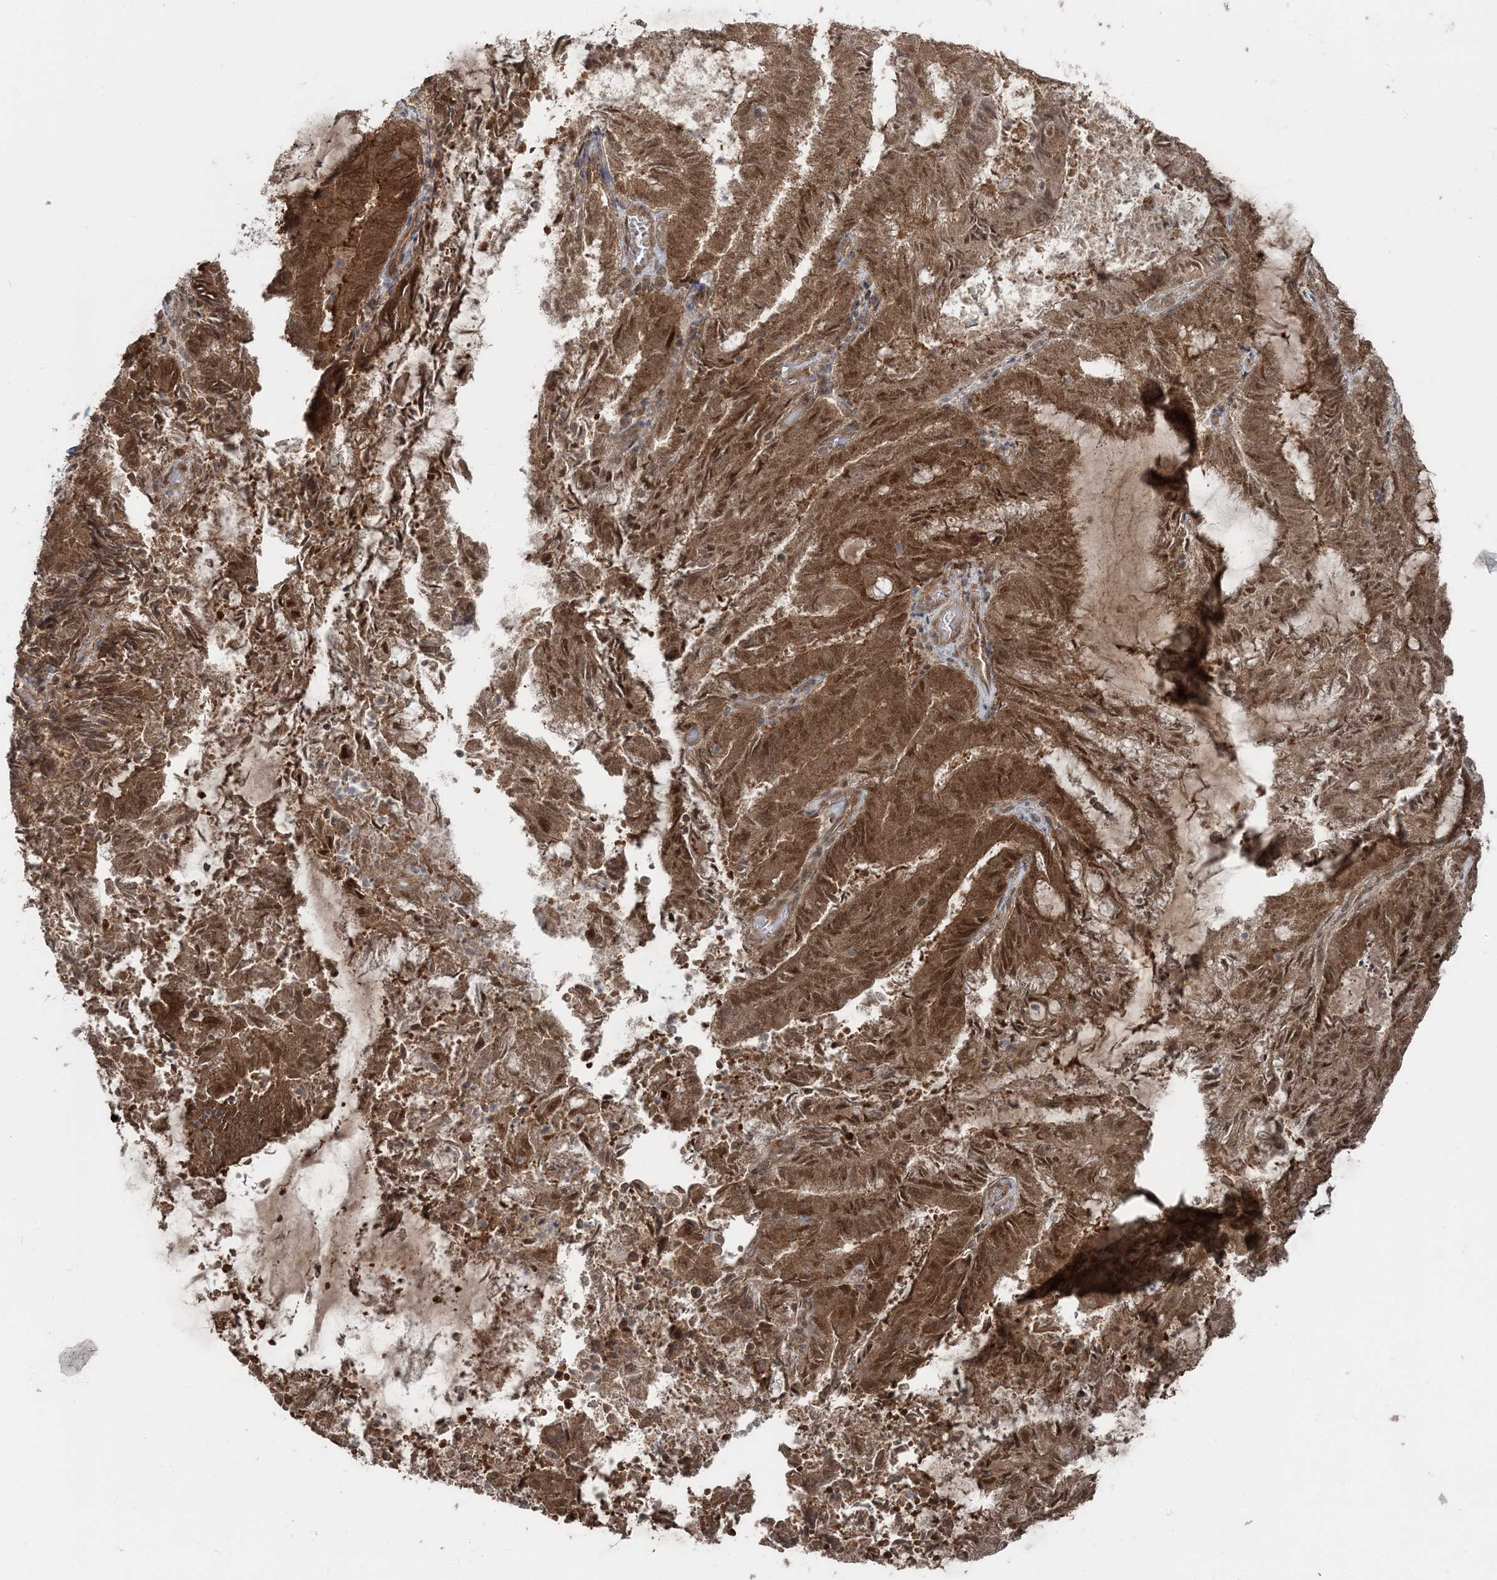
{"staining": {"intensity": "moderate", "quantity": ">75%", "location": "cytoplasmic/membranous,nuclear"}, "tissue": "endometrial cancer", "cell_type": "Tumor cells", "image_type": "cancer", "snomed": [{"axis": "morphology", "description": "Adenocarcinoma, NOS"}, {"axis": "topography", "description": "Endometrium"}], "caption": "Protein analysis of endometrial cancer tissue exhibits moderate cytoplasmic/membranous and nuclear expression in approximately >75% of tumor cells.", "gene": "FBXL17", "patient": {"sex": "female", "age": 80}}